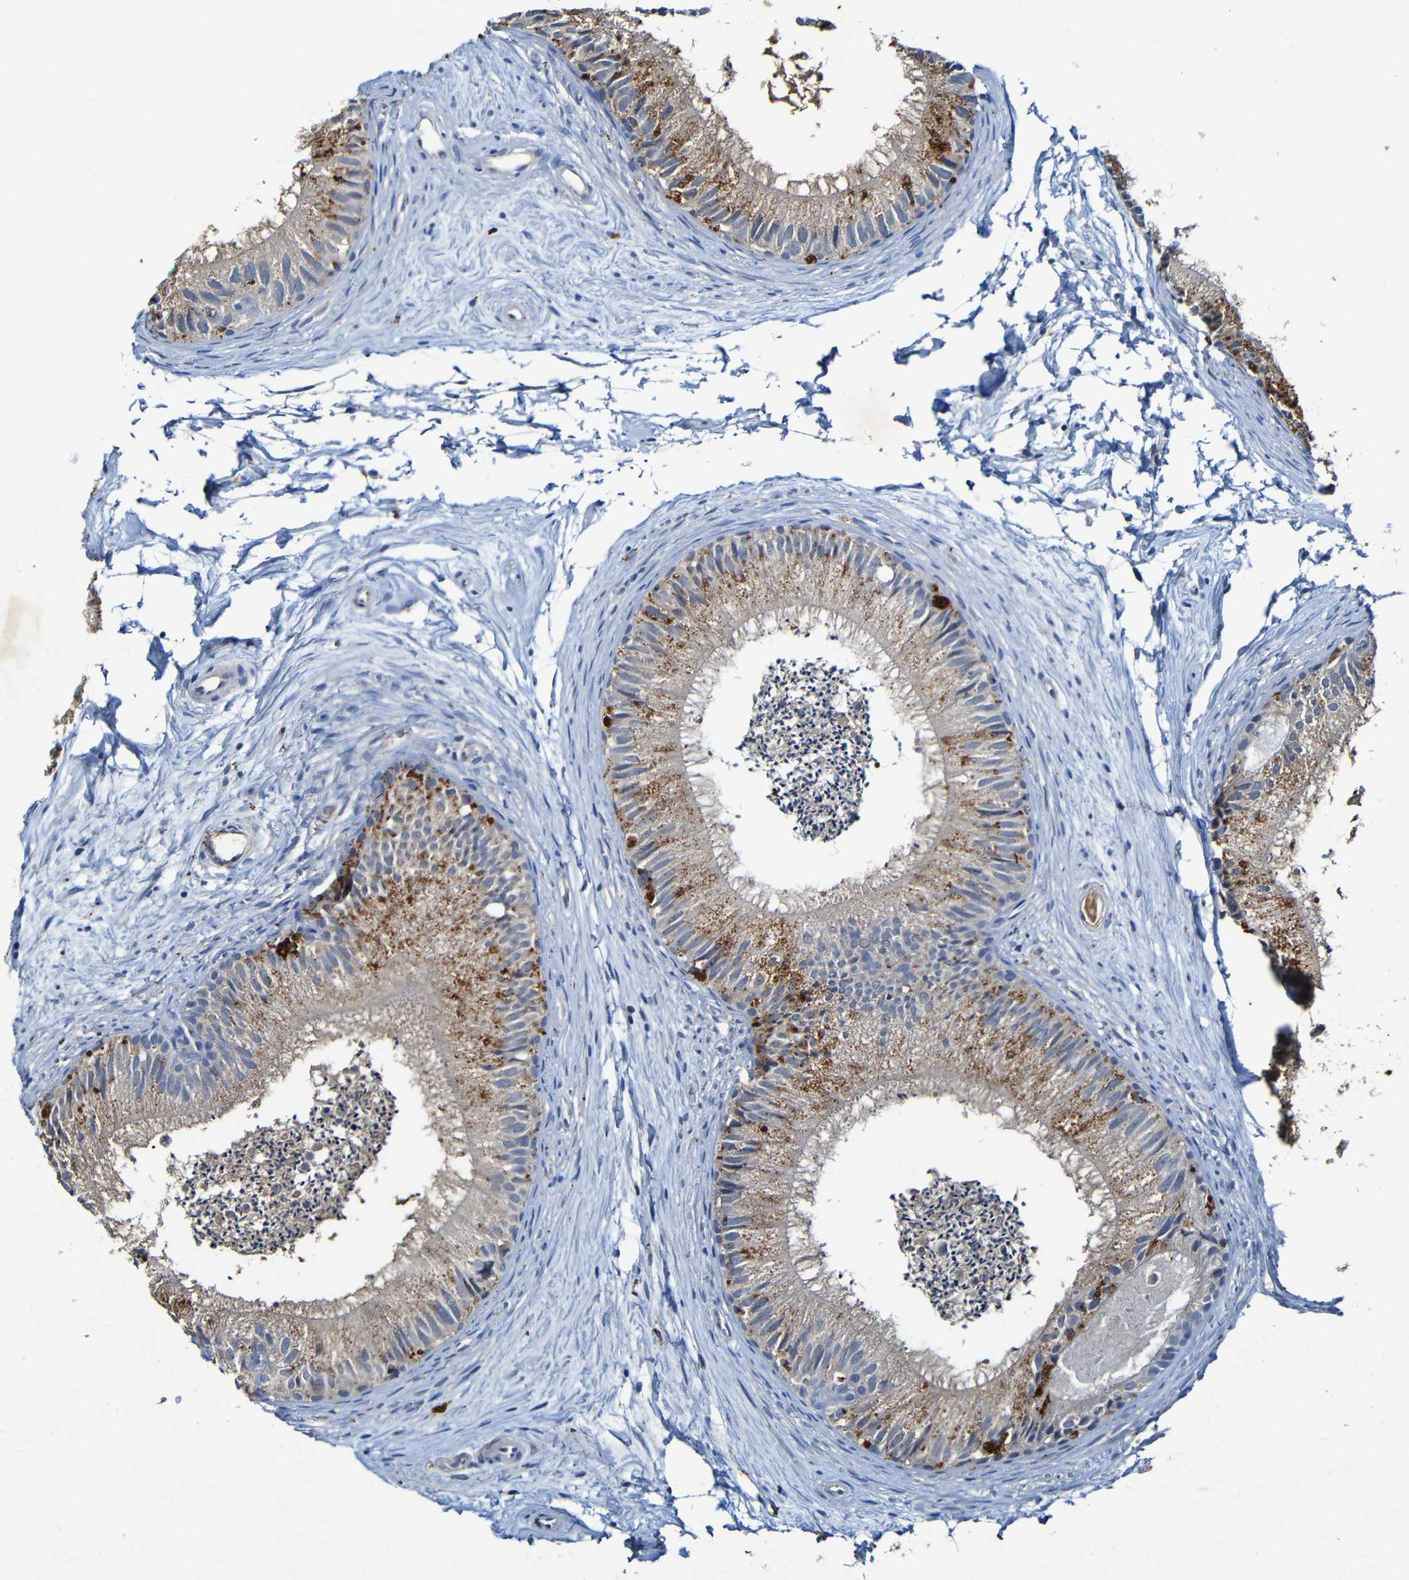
{"staining": {"intensity": "moderate", "quantity": "25%-75%", "location": "cytoplasmic/membranous"}, "tissue": "epididymis", "cell_type": "Glandular cells", "image_type": "normal", "snomed": [{"axis": "morphology", "description": "Normal tissue, NOS"}, {"axis": "topography", "description": "Epididymis"}], "caption": "Immunohistochemistry (IHC) histopathology image of benign epididymis: human epididymis stained using immunohistochemistry (IHC) displays medium levels of moderate protein expression localized specifically in the cytoplasmic/membranous of glandular cells, appearing as a cytoplasmic/membranous brown color.", "gene": "LRRC70", "patient": {"sex": "male", "age": 56}}